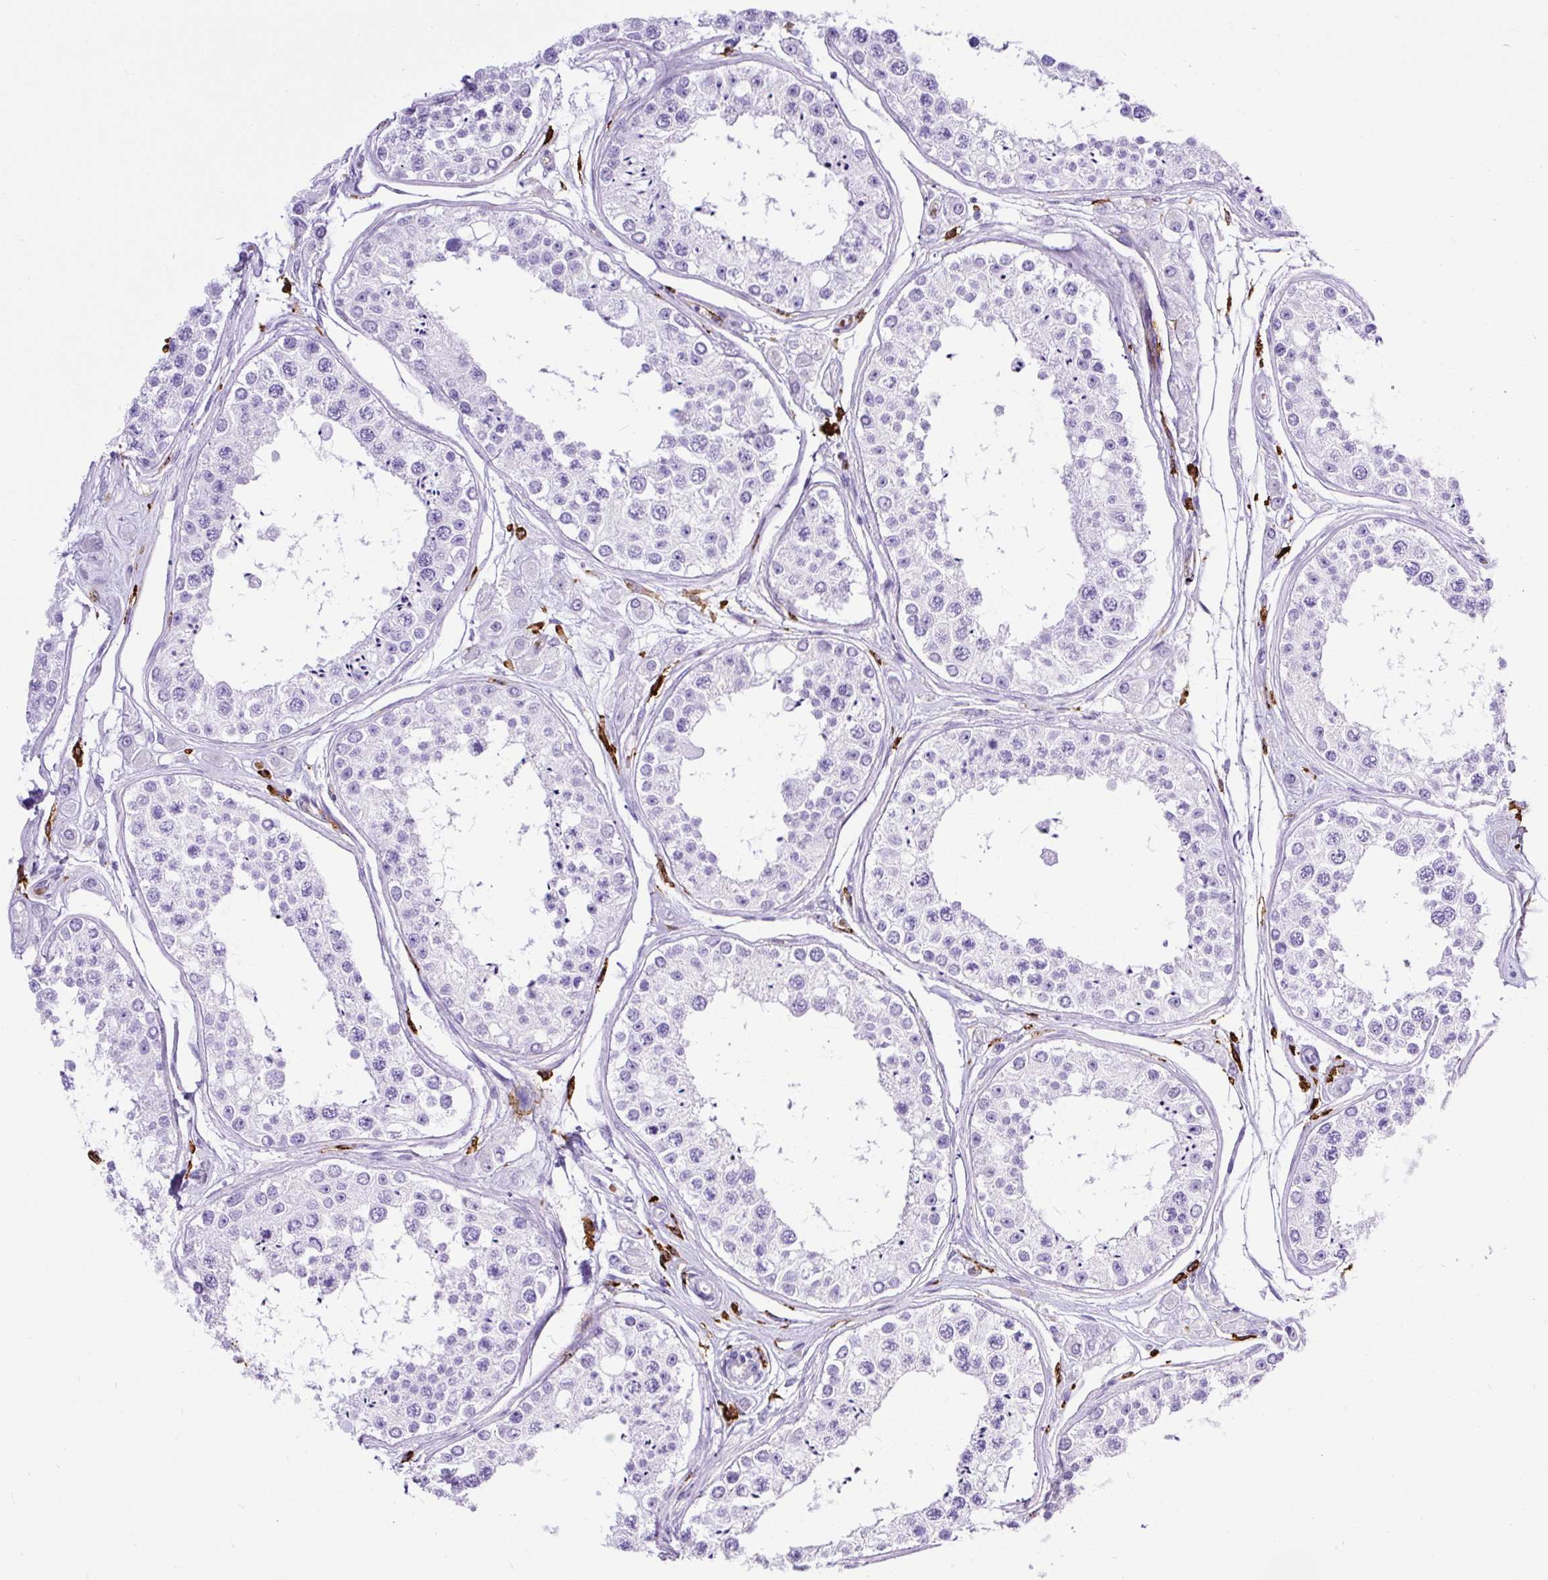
{"staining": {"intensity": "negative", "quantity": "none", "location": "none"}, "tissue": "testis", "cell_type": "Cells in seminiferous ducts", "image_type": "normal", "snomed": [{"axis": "morphology", "description": "Normal tissue, NOS"}, {"axis": "topography", "description": "Testis"}], "caption": "A high-resolution photomicrograph shows immunohistochemistry staining of benign testis, which shows no significant staining in cells in seminiferous ducts. (IHC, brightfield microscopy, high magnification).", "gene": "HLA", "patient": {"sex": "male", "age": 25}}